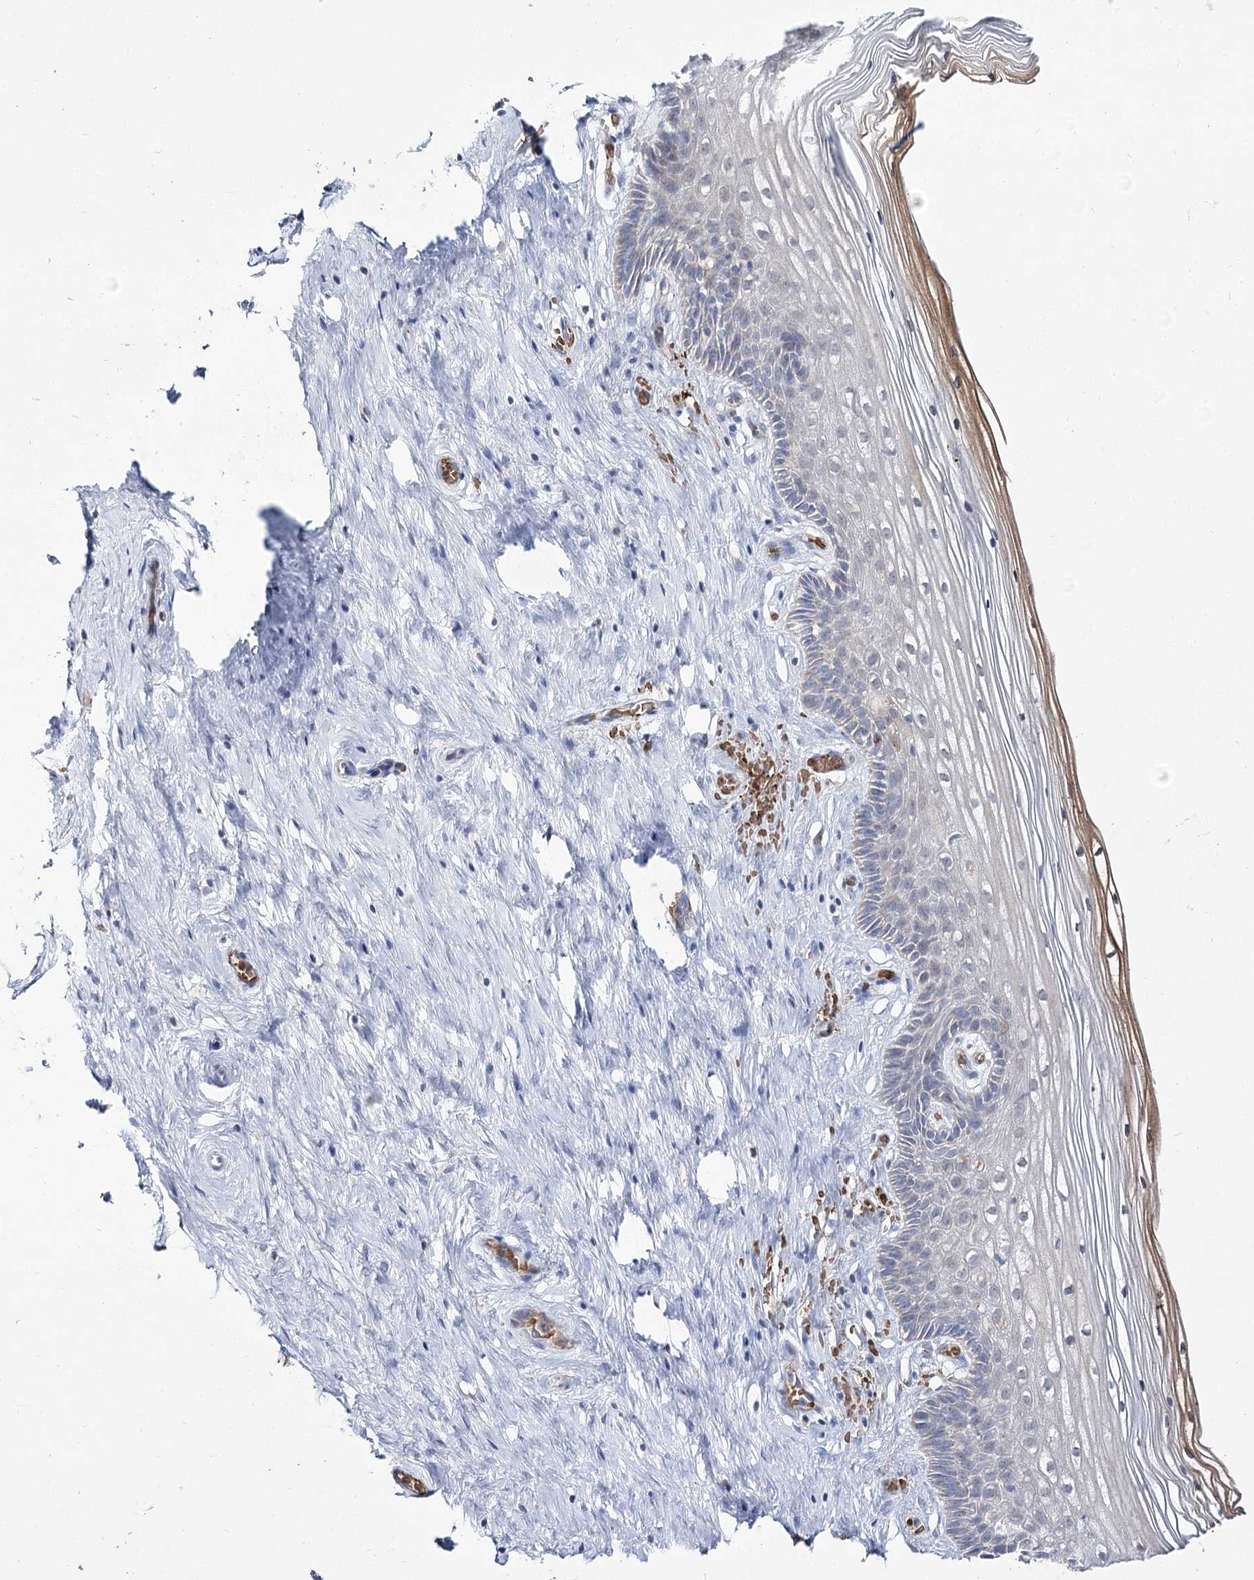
{"staining": {"intensity": "weak", "quantity": "25%-75%", "location": "cytoplasmic/membranous"}, "tissue": "cervix", "cell_type": "Glandular cells", "image_type": "normal", "snomed": [{"axis": "morphology", "description": "Normal tissue, NOS"}, {"axis": "topography", "description": "Cervix"}], "caption": "The image reveals staining of normal cervix, revealing weak cytoplasmic/membranous protein expression (brown color) within glandular cells. Nuclei are stained in blue.", "gene": "GBF1", "patient": {"sex": "female", "age": 33}}